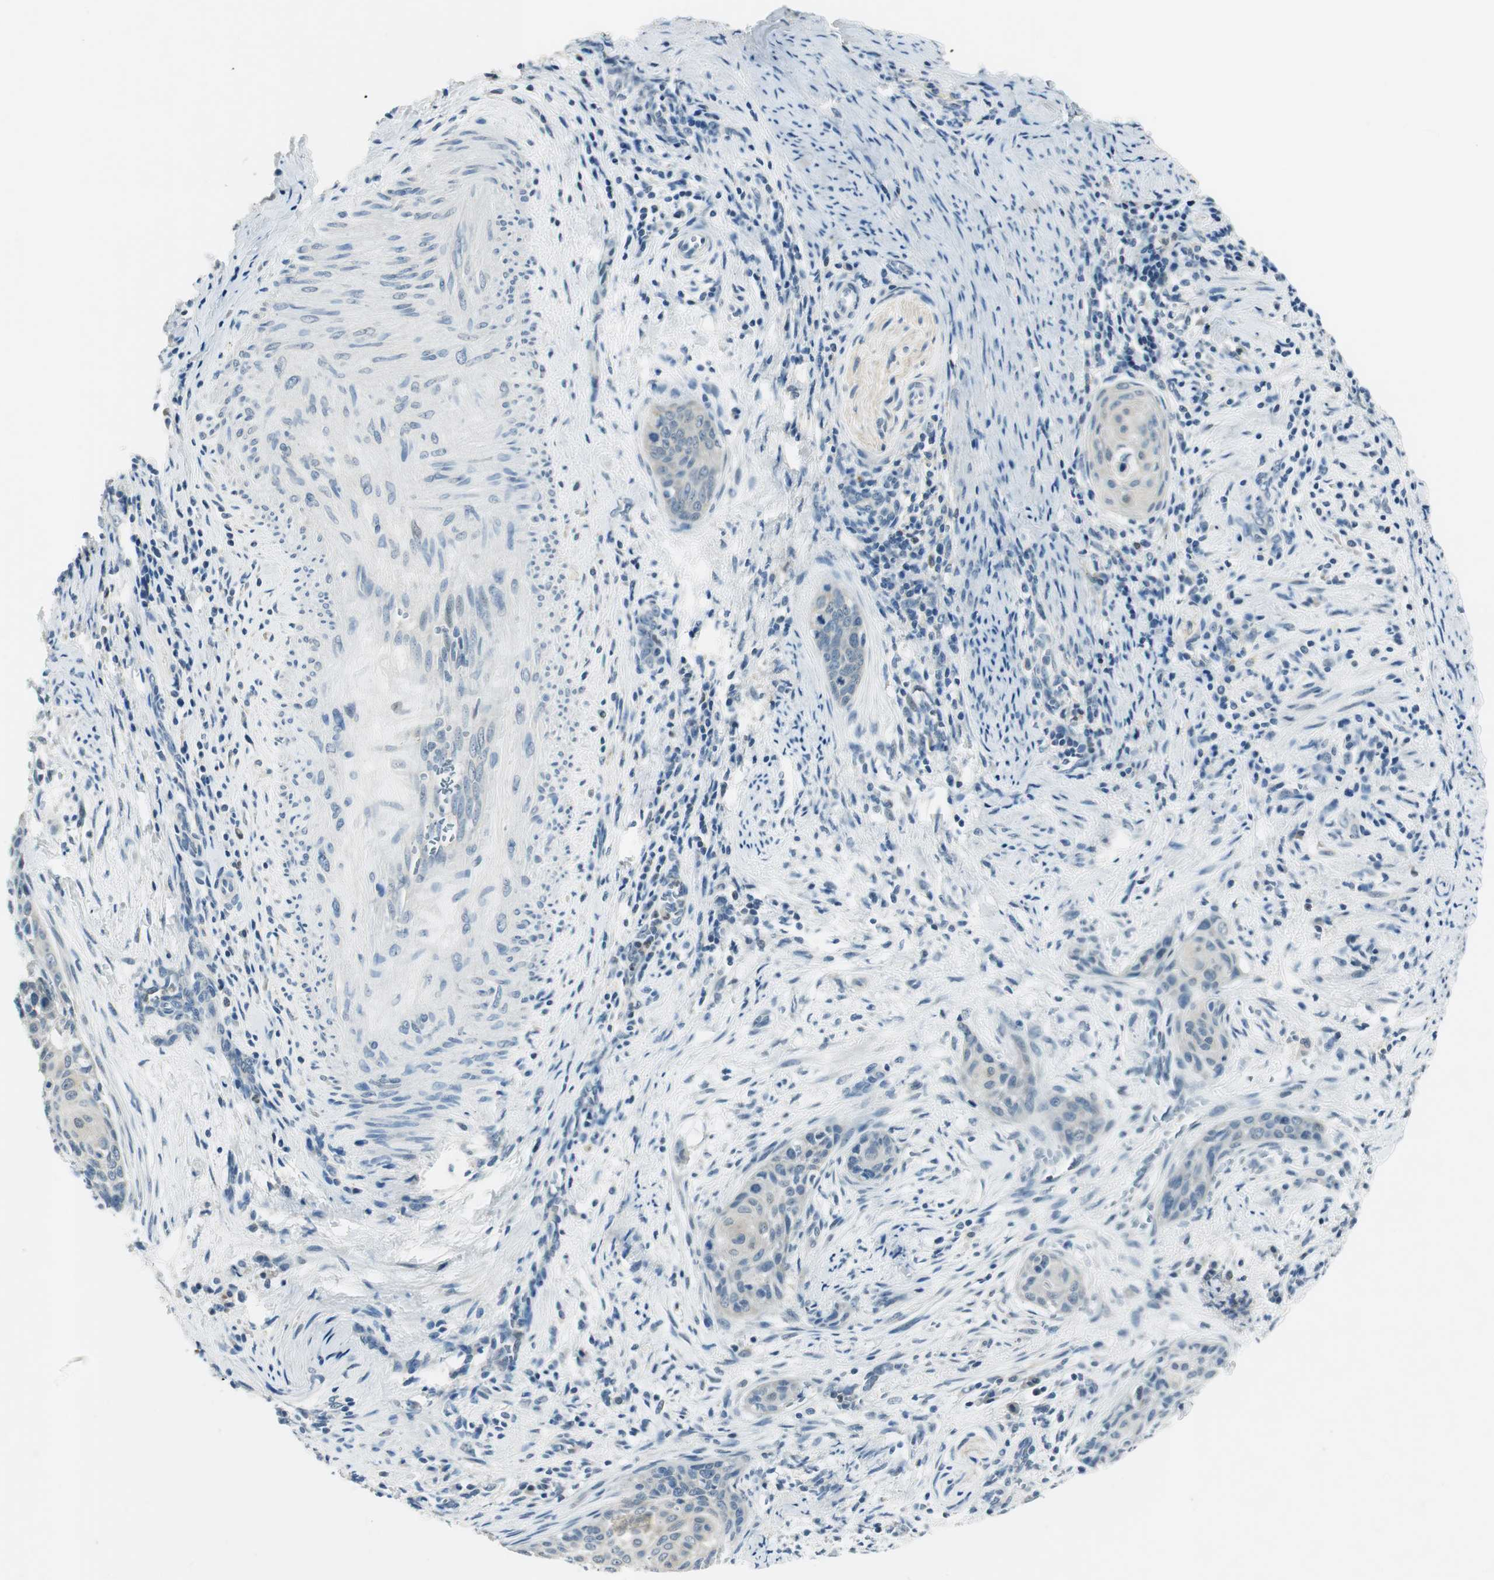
{"staining": {"intensity": "weak", "quantity": "<25%", "location": "cytoplasmic/membranous"}, "tissue": "cervical cancer", "cell_type": "Tumor cells", "image_type": "cancer", "snomed": [{"axis": "morphology", "description": "Squamous cell carcinoma, NOS"}, {"axis": "topography", "description": "Cervix"}], "caption": "This image is of cervical cancer (squamous cell carcinoma) stained with IHC to label a protein in brown with the nuclei are counter-stained blue. There is no expression in tumor cells.", "gene": "ME1", "patient": {"sex": "female", "age": 33}}